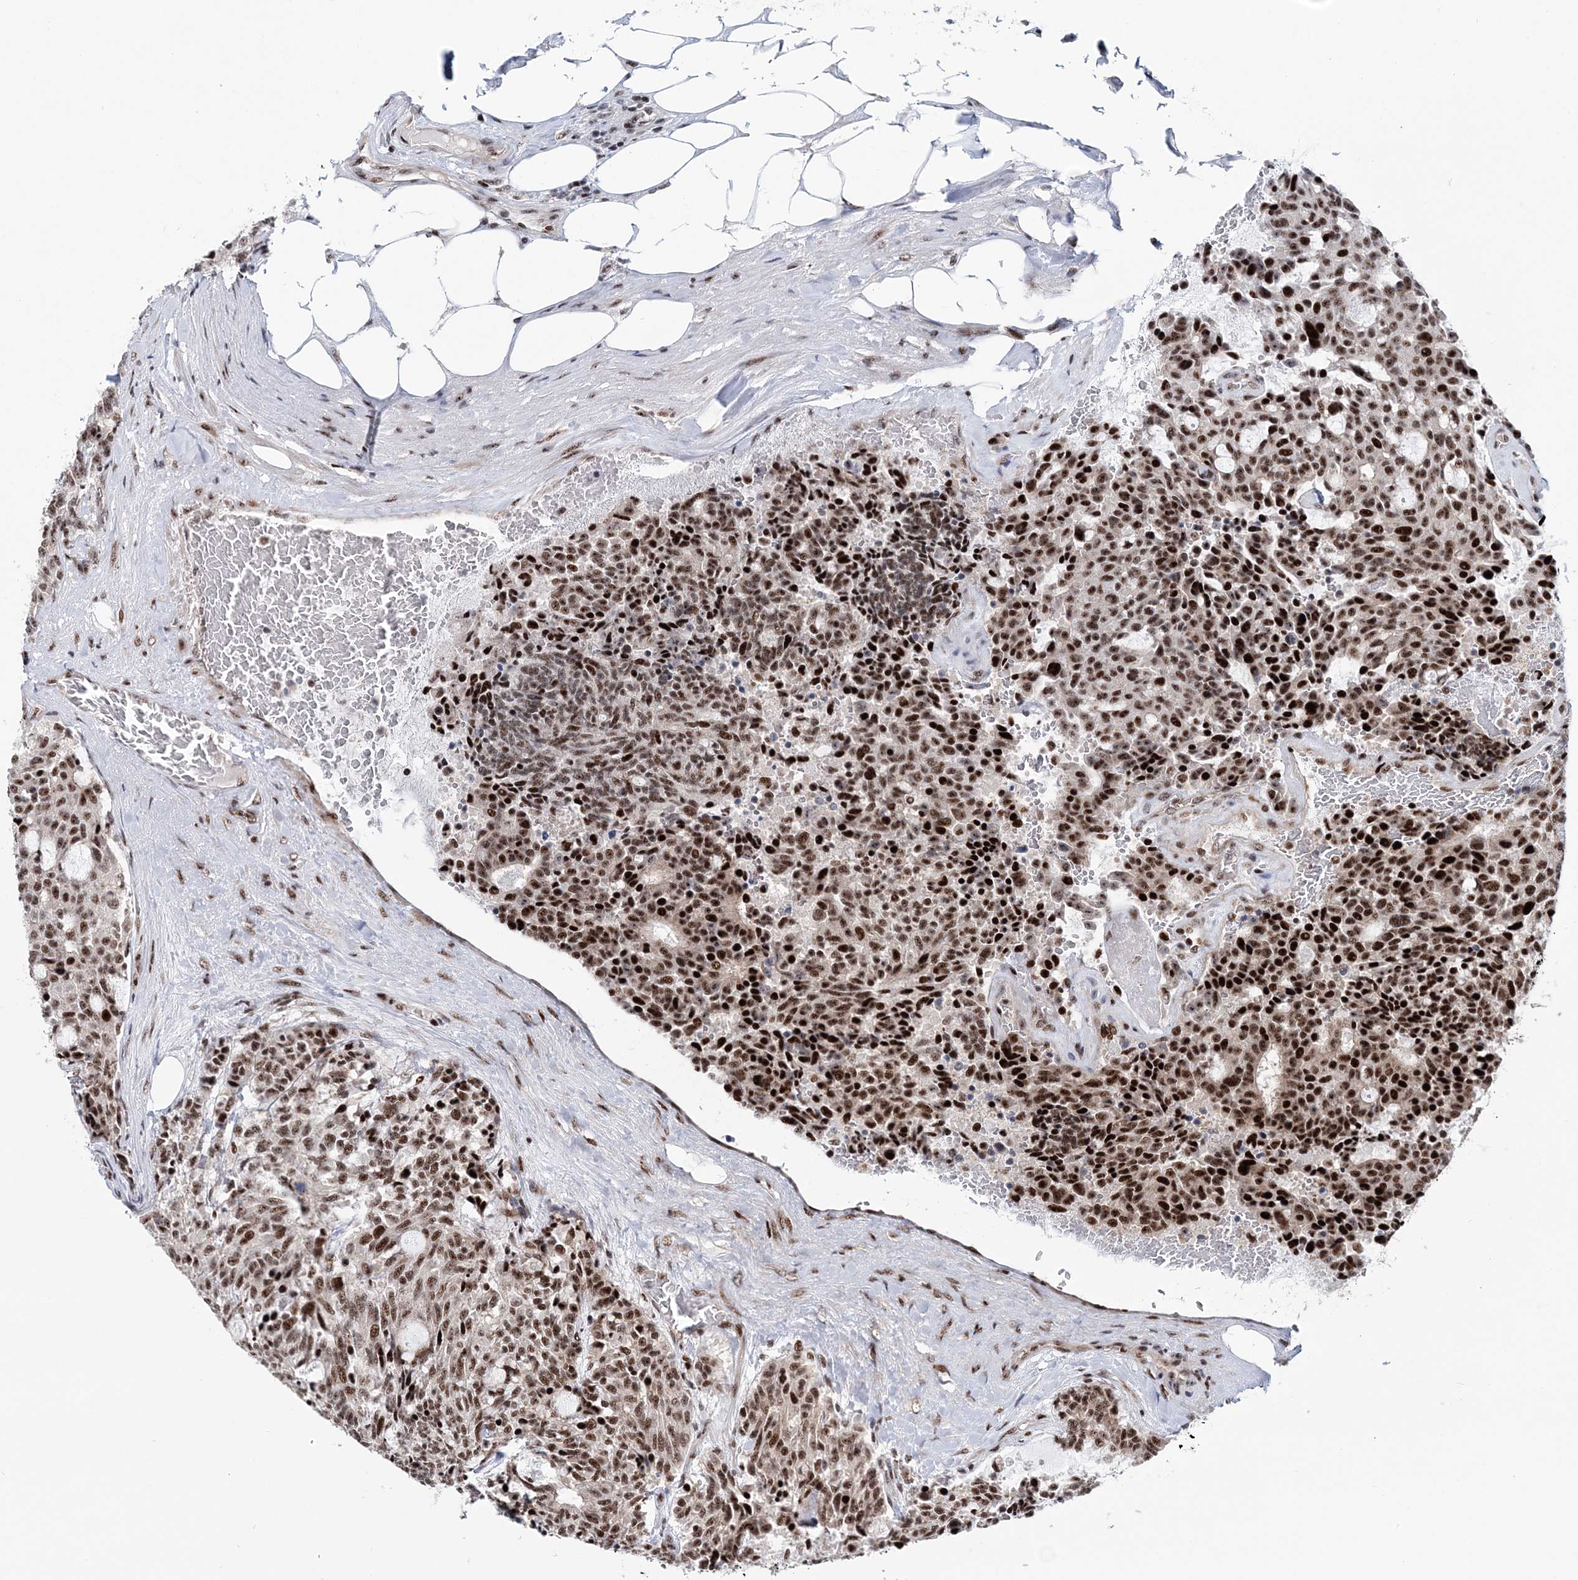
{"staining": {"intensity": "strong", "quantity": ">75%", "location": "nuclear"}, "tissue": "carcinoid", "cell_type": "Tumor cells", "image_type": "cancer", "snomed": [{"axis": "morphology", "description": "Carcinoid, malignant, NOS"}, {"axis": "topography", "description": "Pancreas"}], "caption": "Immunohistochemistry histopathology image of neoplastic tissue: carcinoid (malignant) stained using immunohistochemistry demonstrates high levels of strong protein expression localized specifically in the nuclear of tumor cells, appearing as a nuclear brown color.", "gene": "TATDN2", "patient": {"sex": "female", "age": 54}}